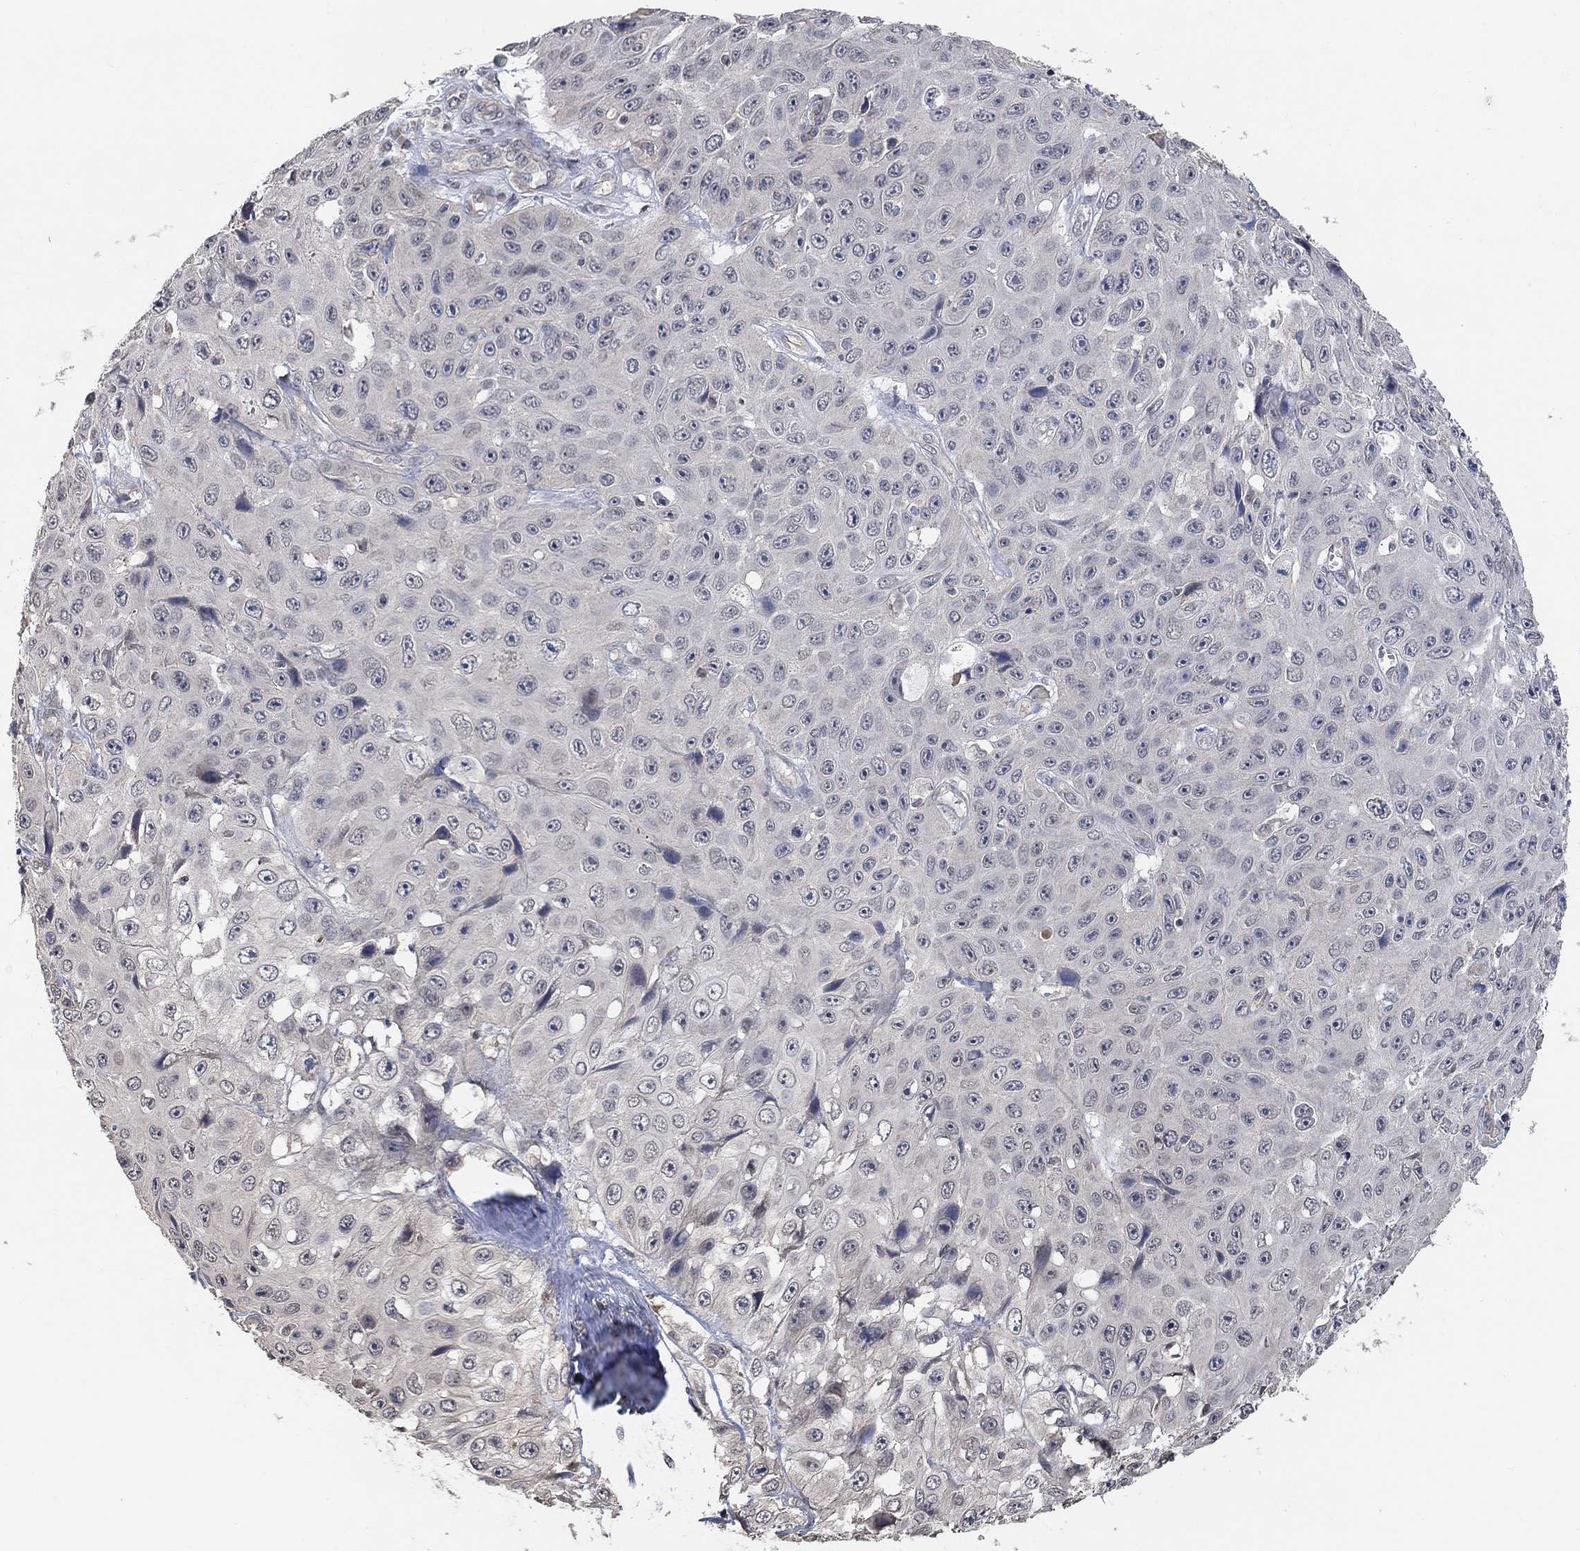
{"staining": {"intensity": "negative", "quantity": "none", "location": "none"}, "tissue": "skin cancer", "cell_type": "Tumor cells", "image_type": "cancer", "snomed": [{"axis": "morphology", "description": "Squamous cell carcinoma, NOS"}, {"axis": "topography", "description": "Skin"}], "caption": "This is an immunohistochemistry (IHC) histopathology image of skin cancer (squamous cell carcinoma). There is no positivity in tumor cells.", "gene": "UNC5B", "patient": {"sex": "male", "age": 82}}